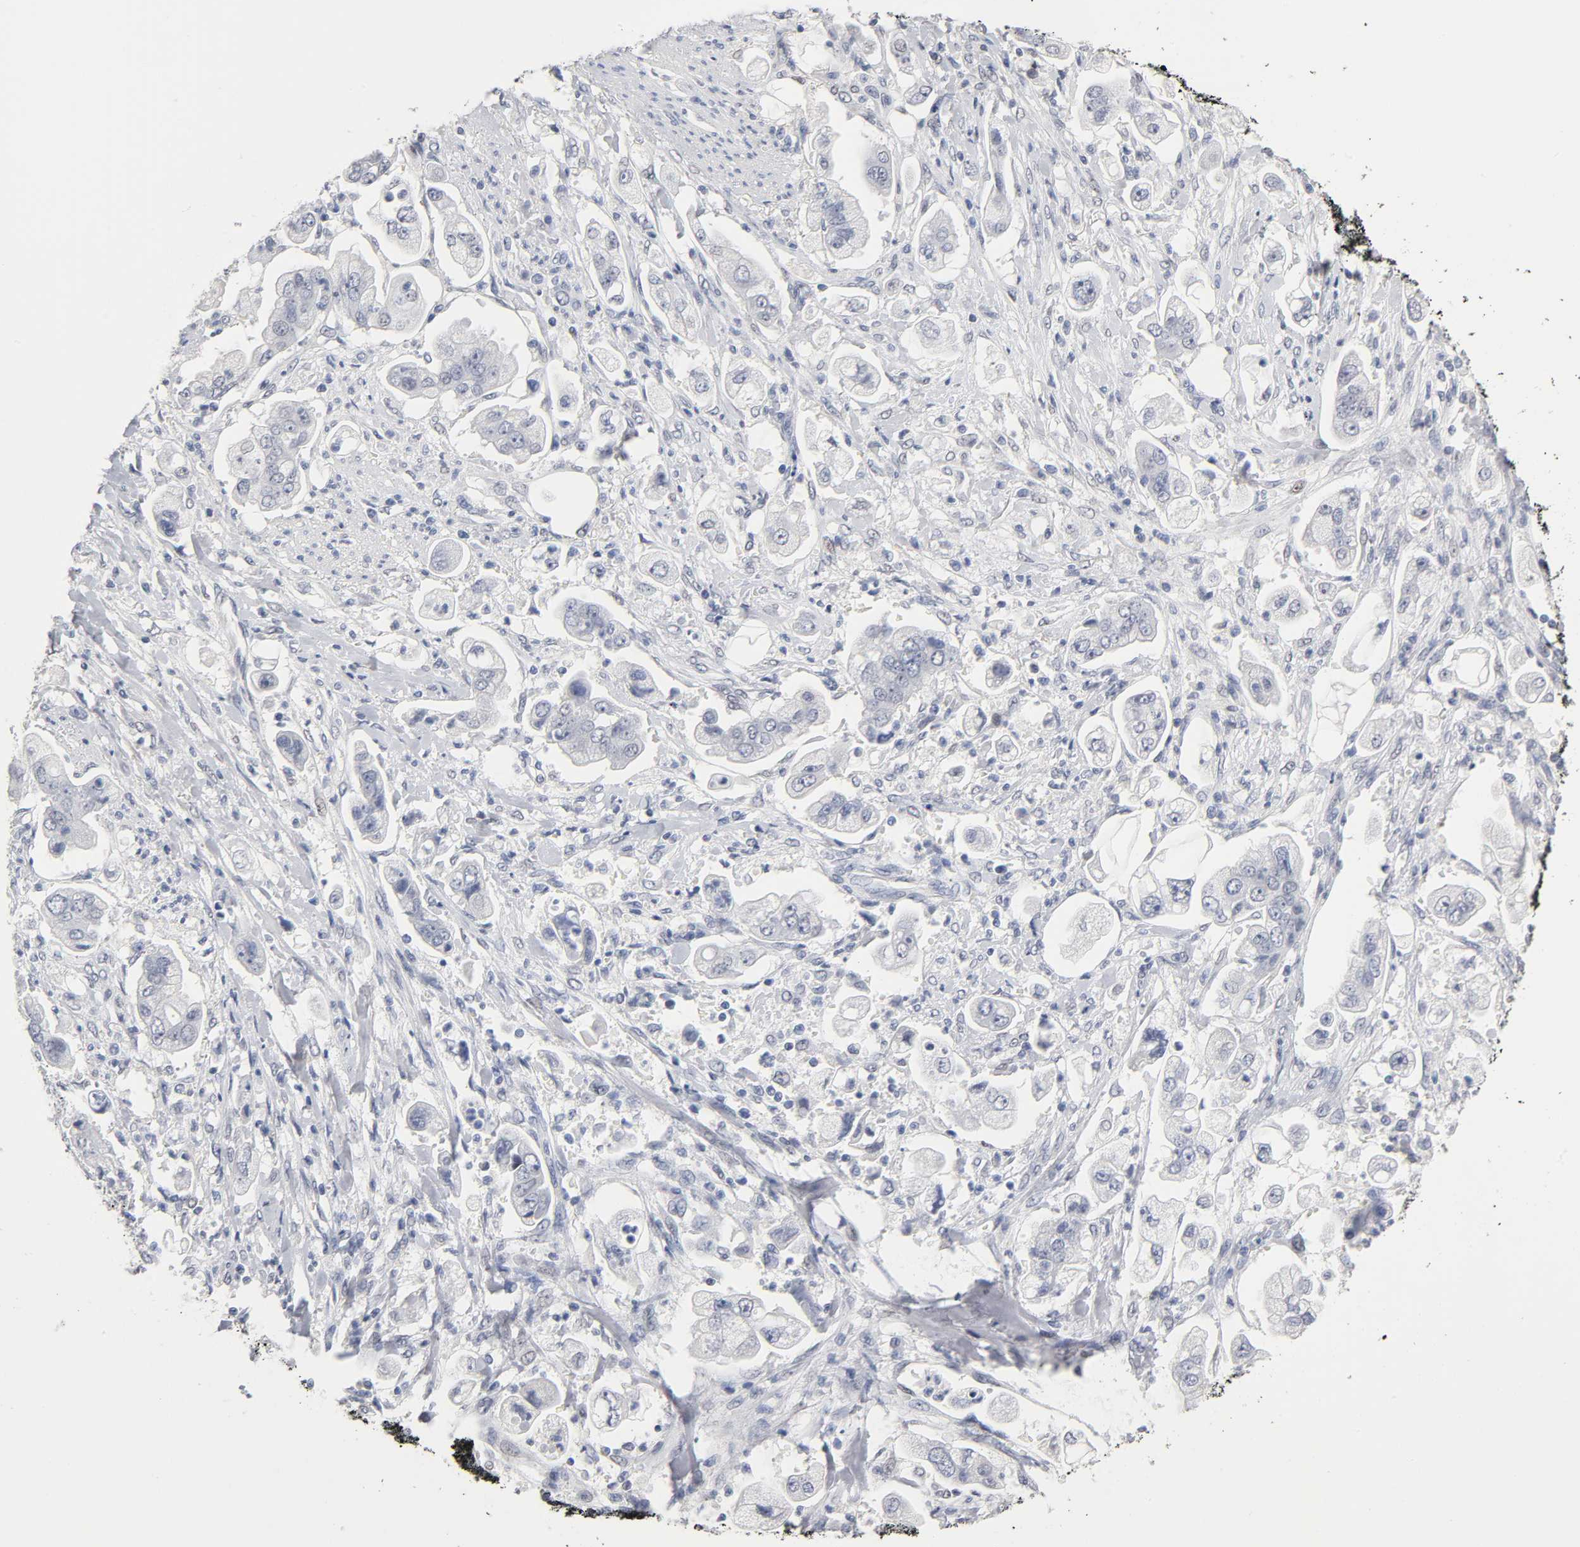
{"staining": {"intensity": "negative", "quantity": "none", "location": "none"}, "tissue": "stomach cancer", "cell_type": "Tumor cells", "image_type": "cancer", "snomed": [{"axis": "morphology", "description": "Adenocarcinoma, NOS"}, {"axis": "topography", "description": "Stomach"}], "caption": "Tumor cells are negative for protein expression in human adenocarcinoma (stomach).", "gene": "NFATC1", "patient": {"sex": "male", "age": 62}}